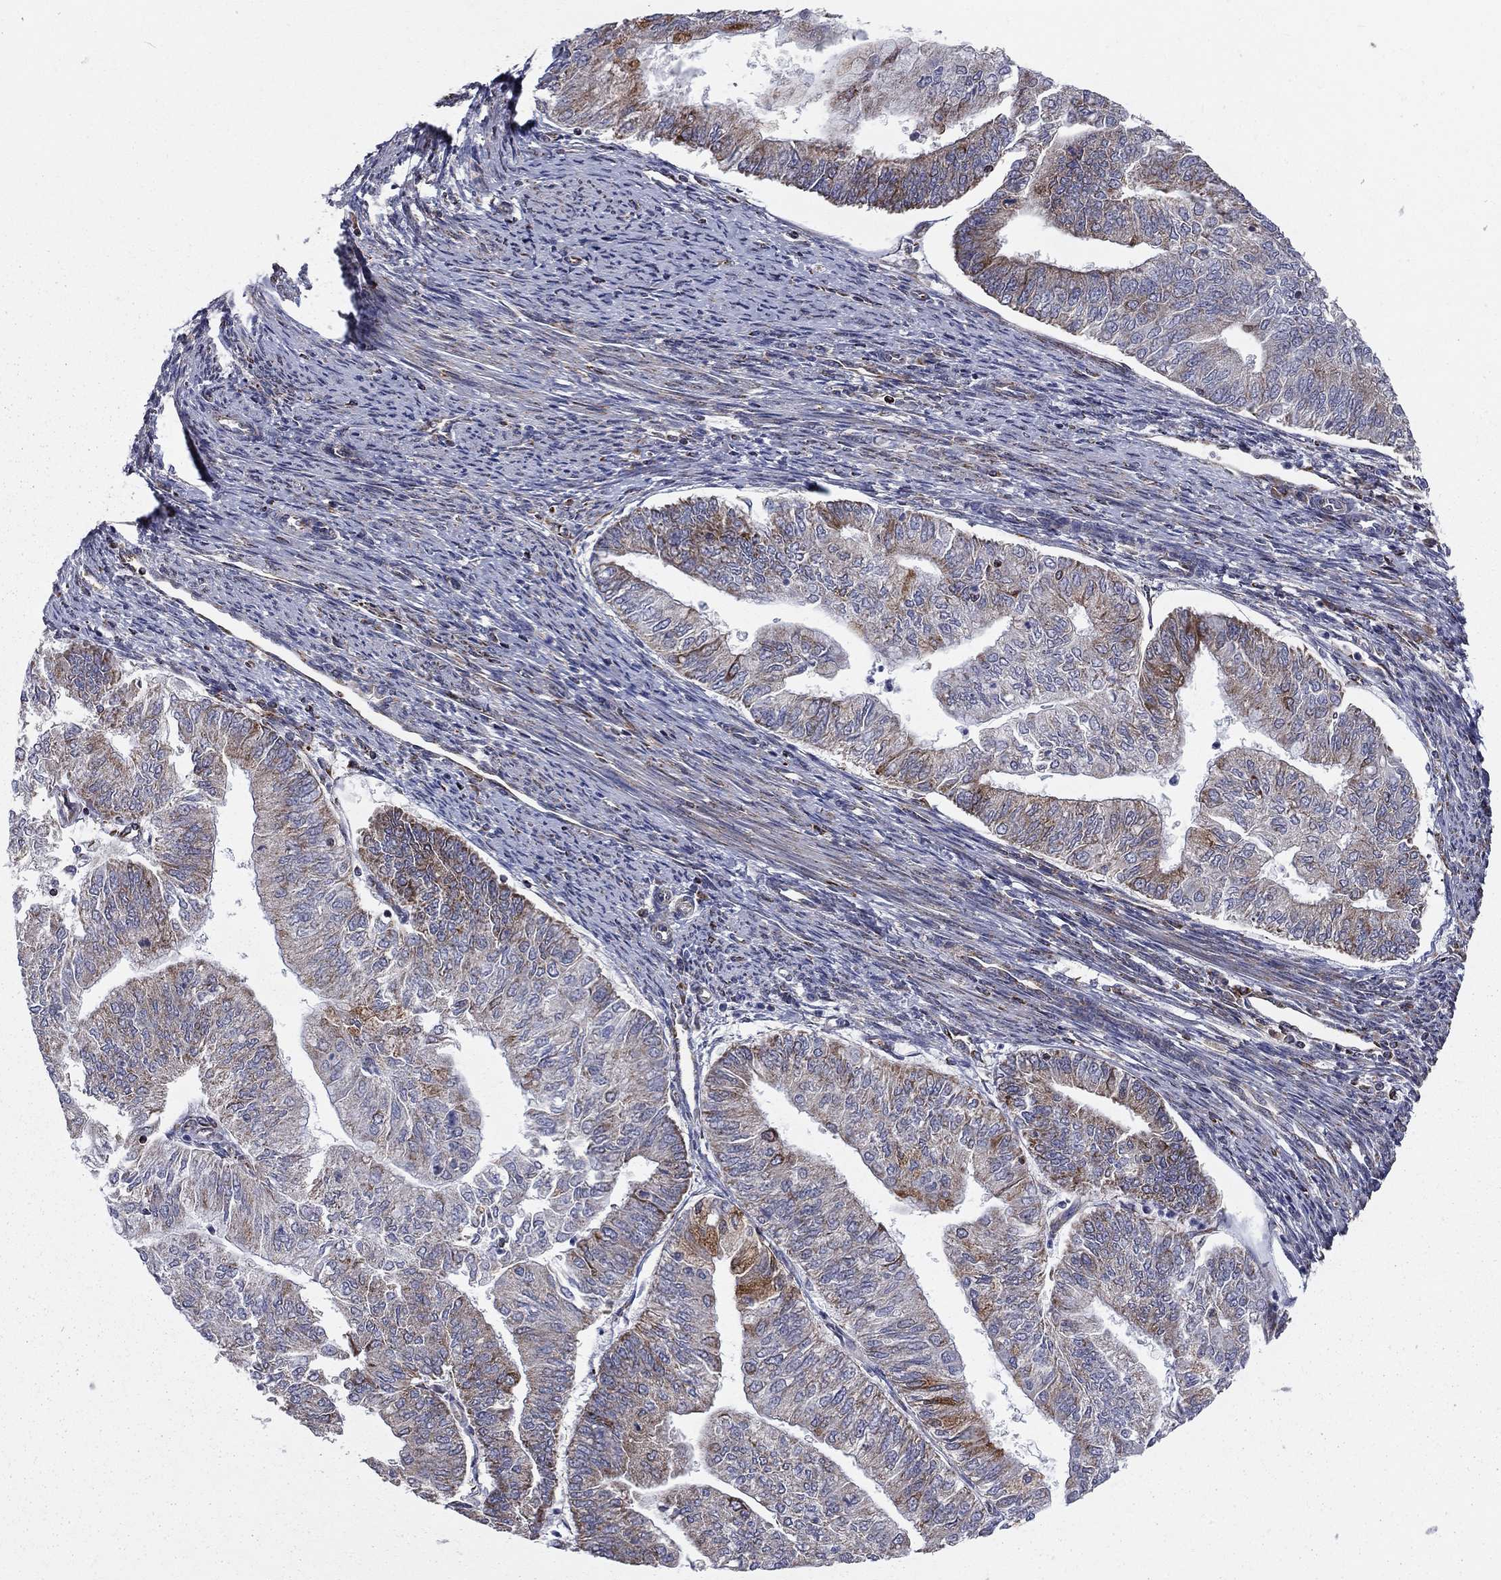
{"staining": {"intensity": "strong", "quantity": "<25%", "location": "cytoplasmic/membranous"}, "tissue": "endometrial cancer", "cell_type": "Tumor cells", "image_type": "cancer", "snomed": [{"axis": "morphology", "description": "Adenocarcinoma, NOS"}, {"axis": "topography", "description": "Endometrium"}], "caption": "A high-resolution micrograph shows IHC staining of endometrial cancer (adenocarcinoma), which shows strong cytoplasmic/membranous staining in about <25% of tumor cells.", "gene": "CLPTM1", "patient": {"sex": "female", "age": 59}}